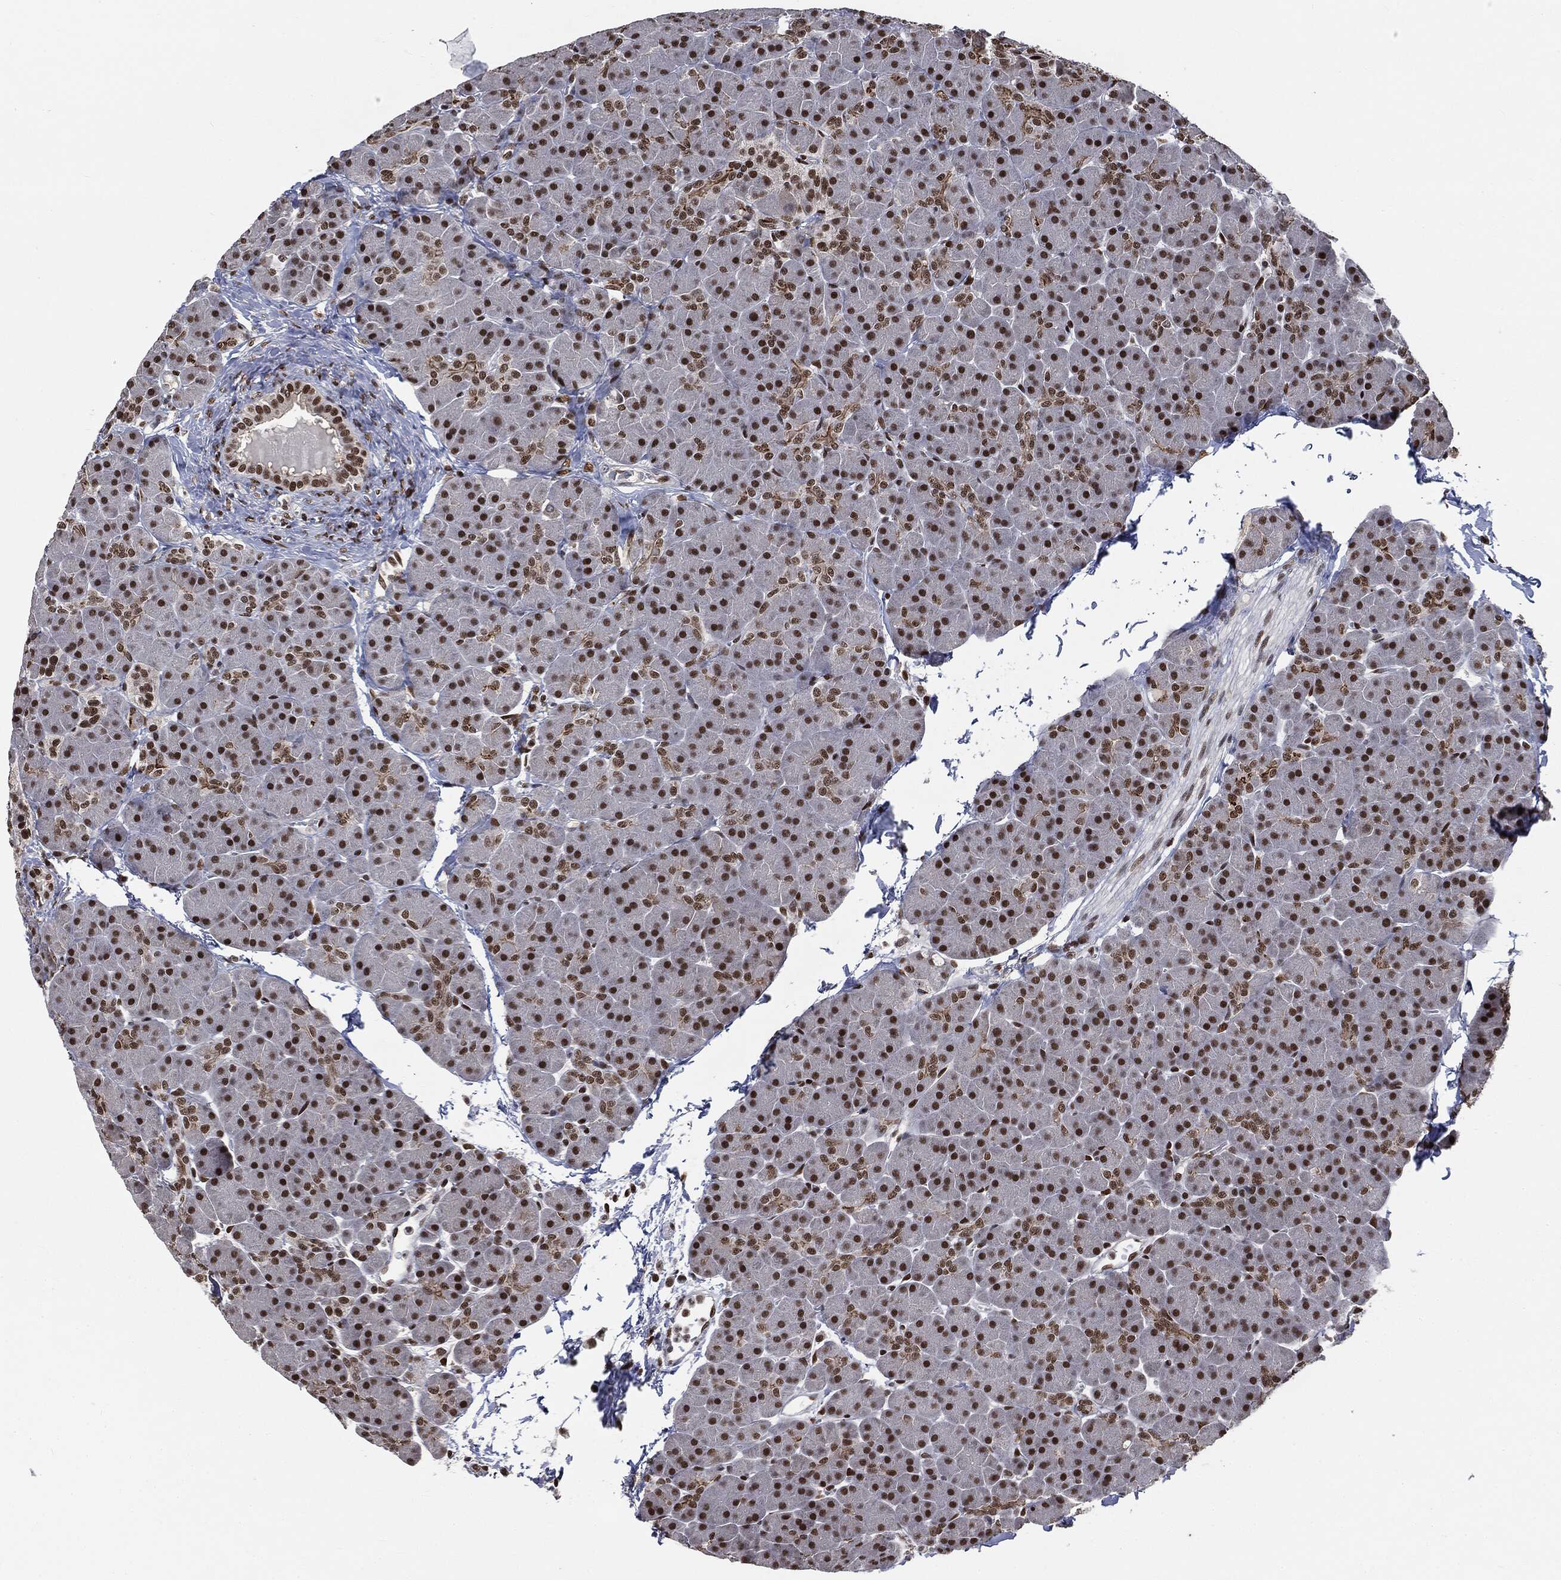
{"staining": {"intensity": "strong", "quantity": ">75%", "location": "nuclear"}, "tissue": "pancreas", "cell_type": "Exocrine glandular cells", "image_type": "normal", "snomed": [{"axis": "morphology", "description": "Normal tissue, NOS"}, {"axis": "topography", "description": "Pancreas"}], "caption": "Pancreas stained for a protein (brown) exhibits strong nuclear positive expression in about >75% of exocrine glandular cells.", "gene": "DPH2", "patient": {"sex": "female", "age": 44}}